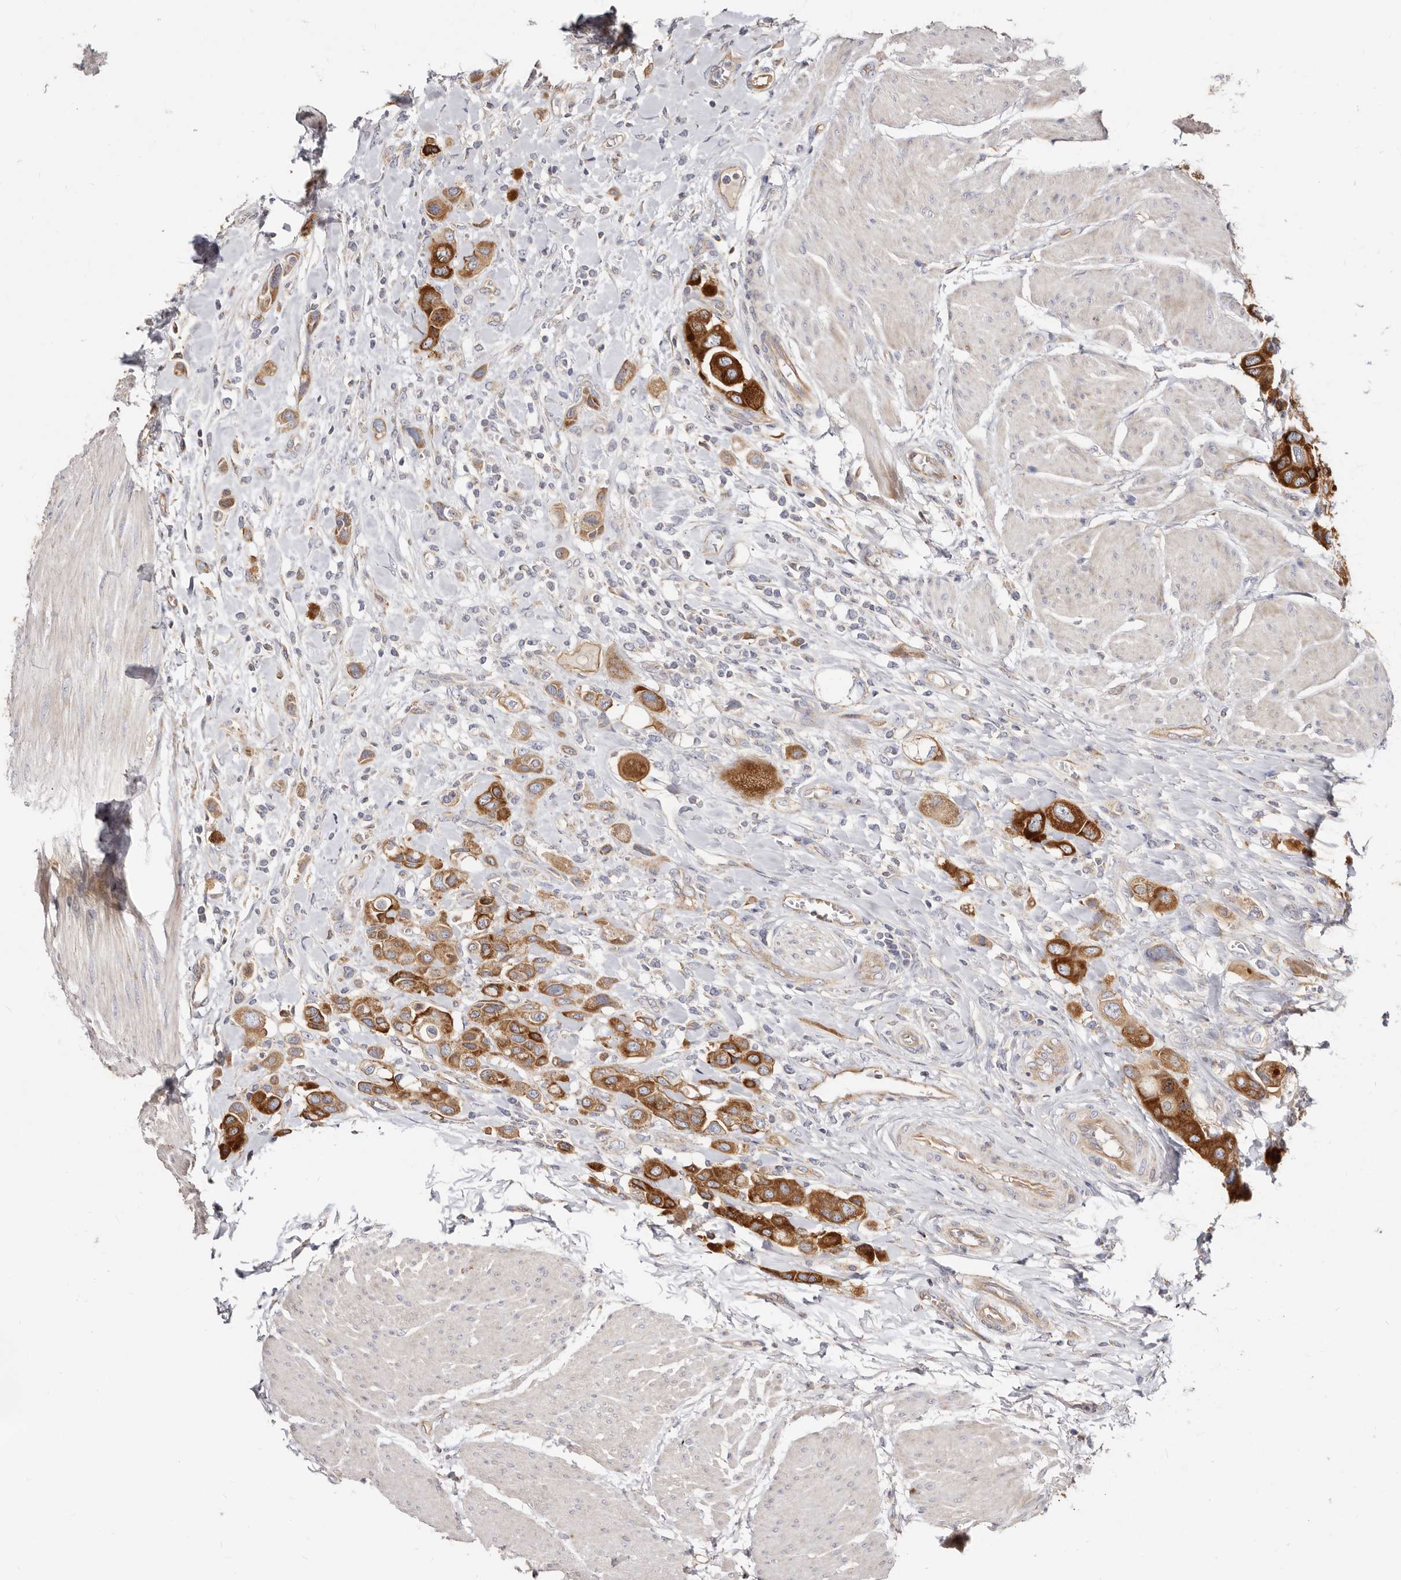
{"staining": {"intensity": "strong", "quantity": ">75%", "location": "cytoplasmic/membranous"}, "tissue": "urothelial cancer", "cell_type": "Tumor cells", "image_type": "cancer", "snomed": [{"axis": "morphology", "description": "Urothelial carcinoma, High grade"}, {"axis": "topography", "description": "Urinary bladder"}], "caption": "High-magnification brightfield microscopy of urothelial cancer stained with DAB (3,3'-diaminobenzidine) (brown) and counterstained with hematoxylin (blue). tumor cells exhibit strong cytoplasmic/membranous expression is identified in approximately>75% of cells.", "gene": "BAIAP2L1", "patient": {"sex": "male", "age": 50}}